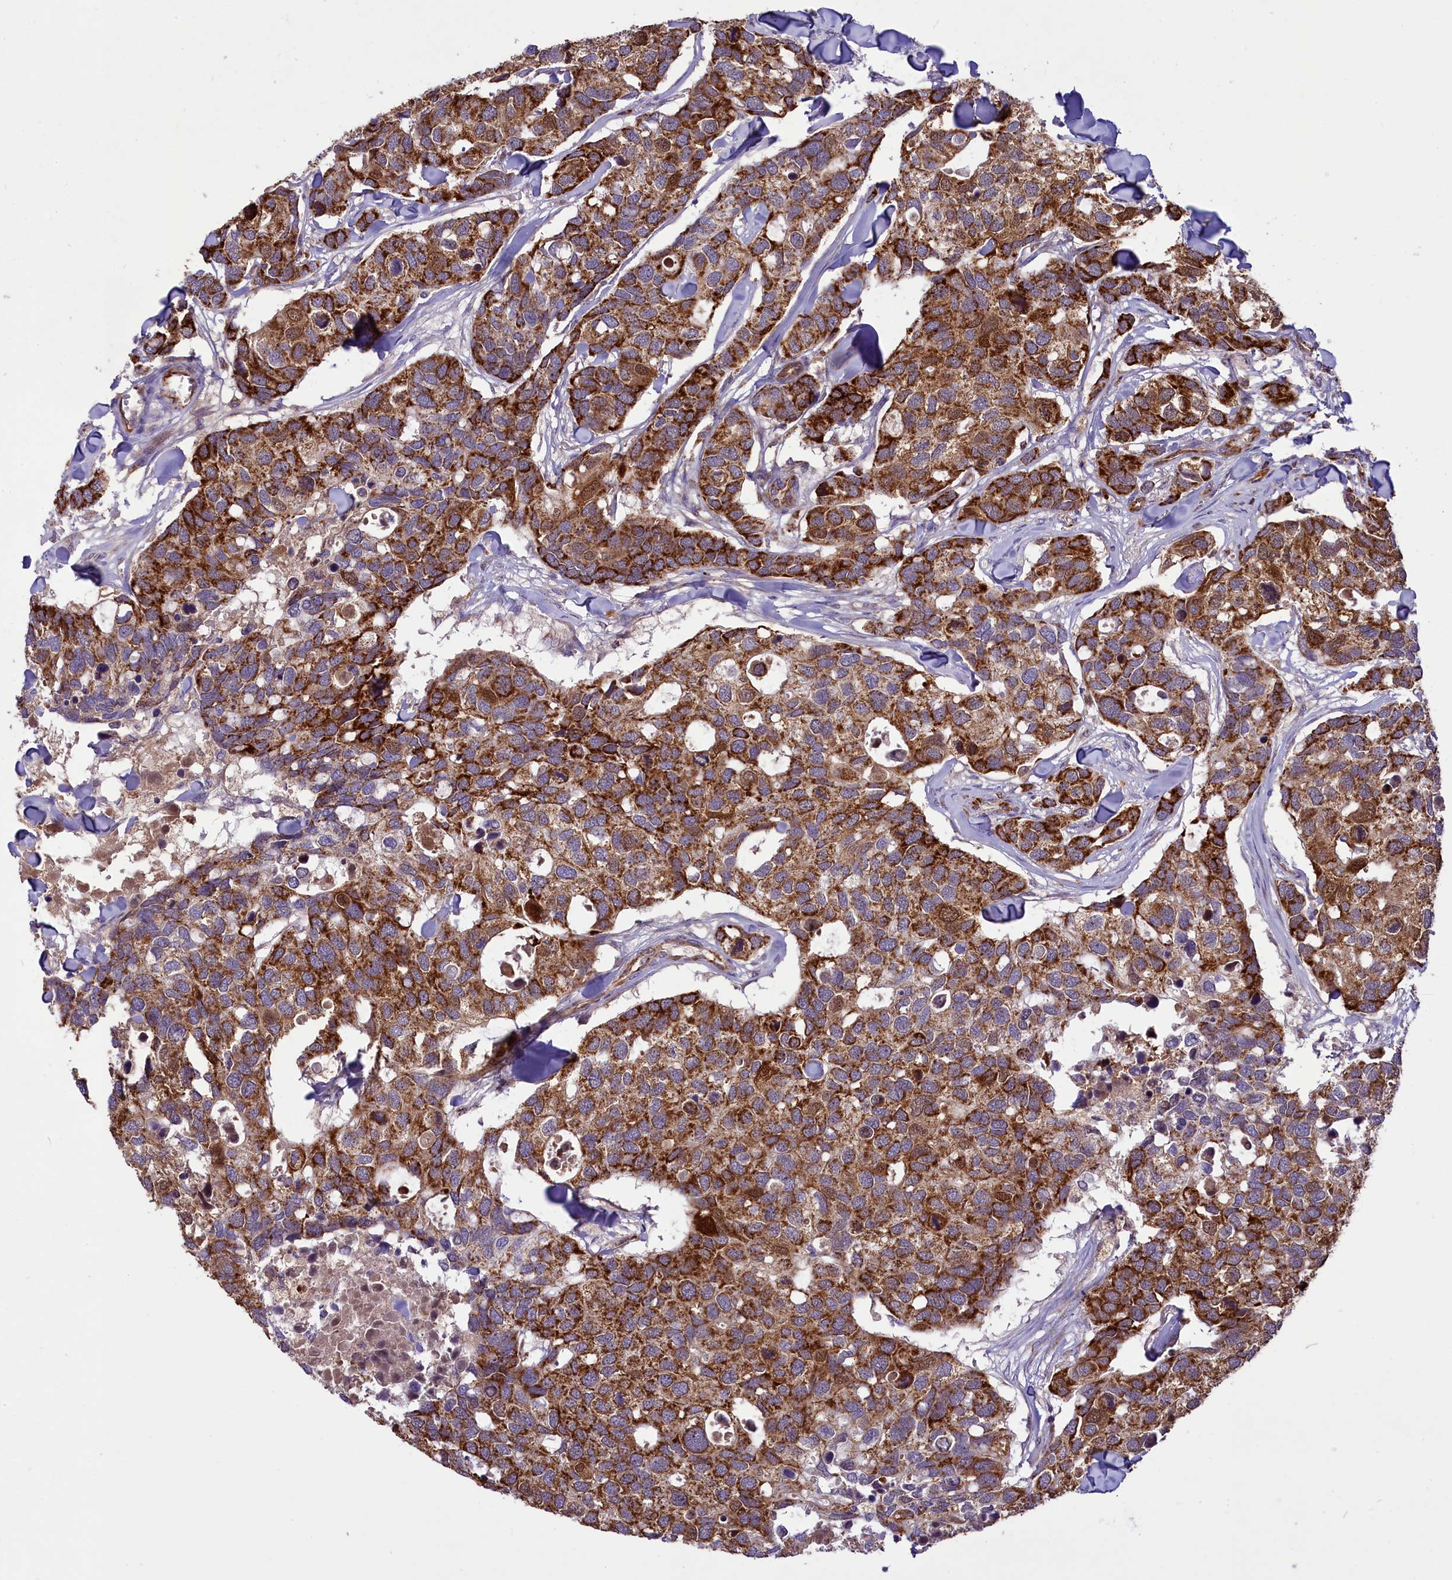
{"staining": {"intensity": "strong", "quantity": ">75%", "location": "cytoplasmic/membranous"}, "tissue": "breast cancer", "cell_type": "Tumor cells", "image_type": "cancer", "snomed": [{"axis": "morphology", "description": "Duct carcinoma"}, {"axis": "topography", "description": "Breast"}], "caption": "Breast intraductal carcinoma stained with IHC shows strong cytoplasmic/membranous positivity in about >75% of tumor cells.", "gene": "COX17", "patient": {"sex": "female", "age": 83}}